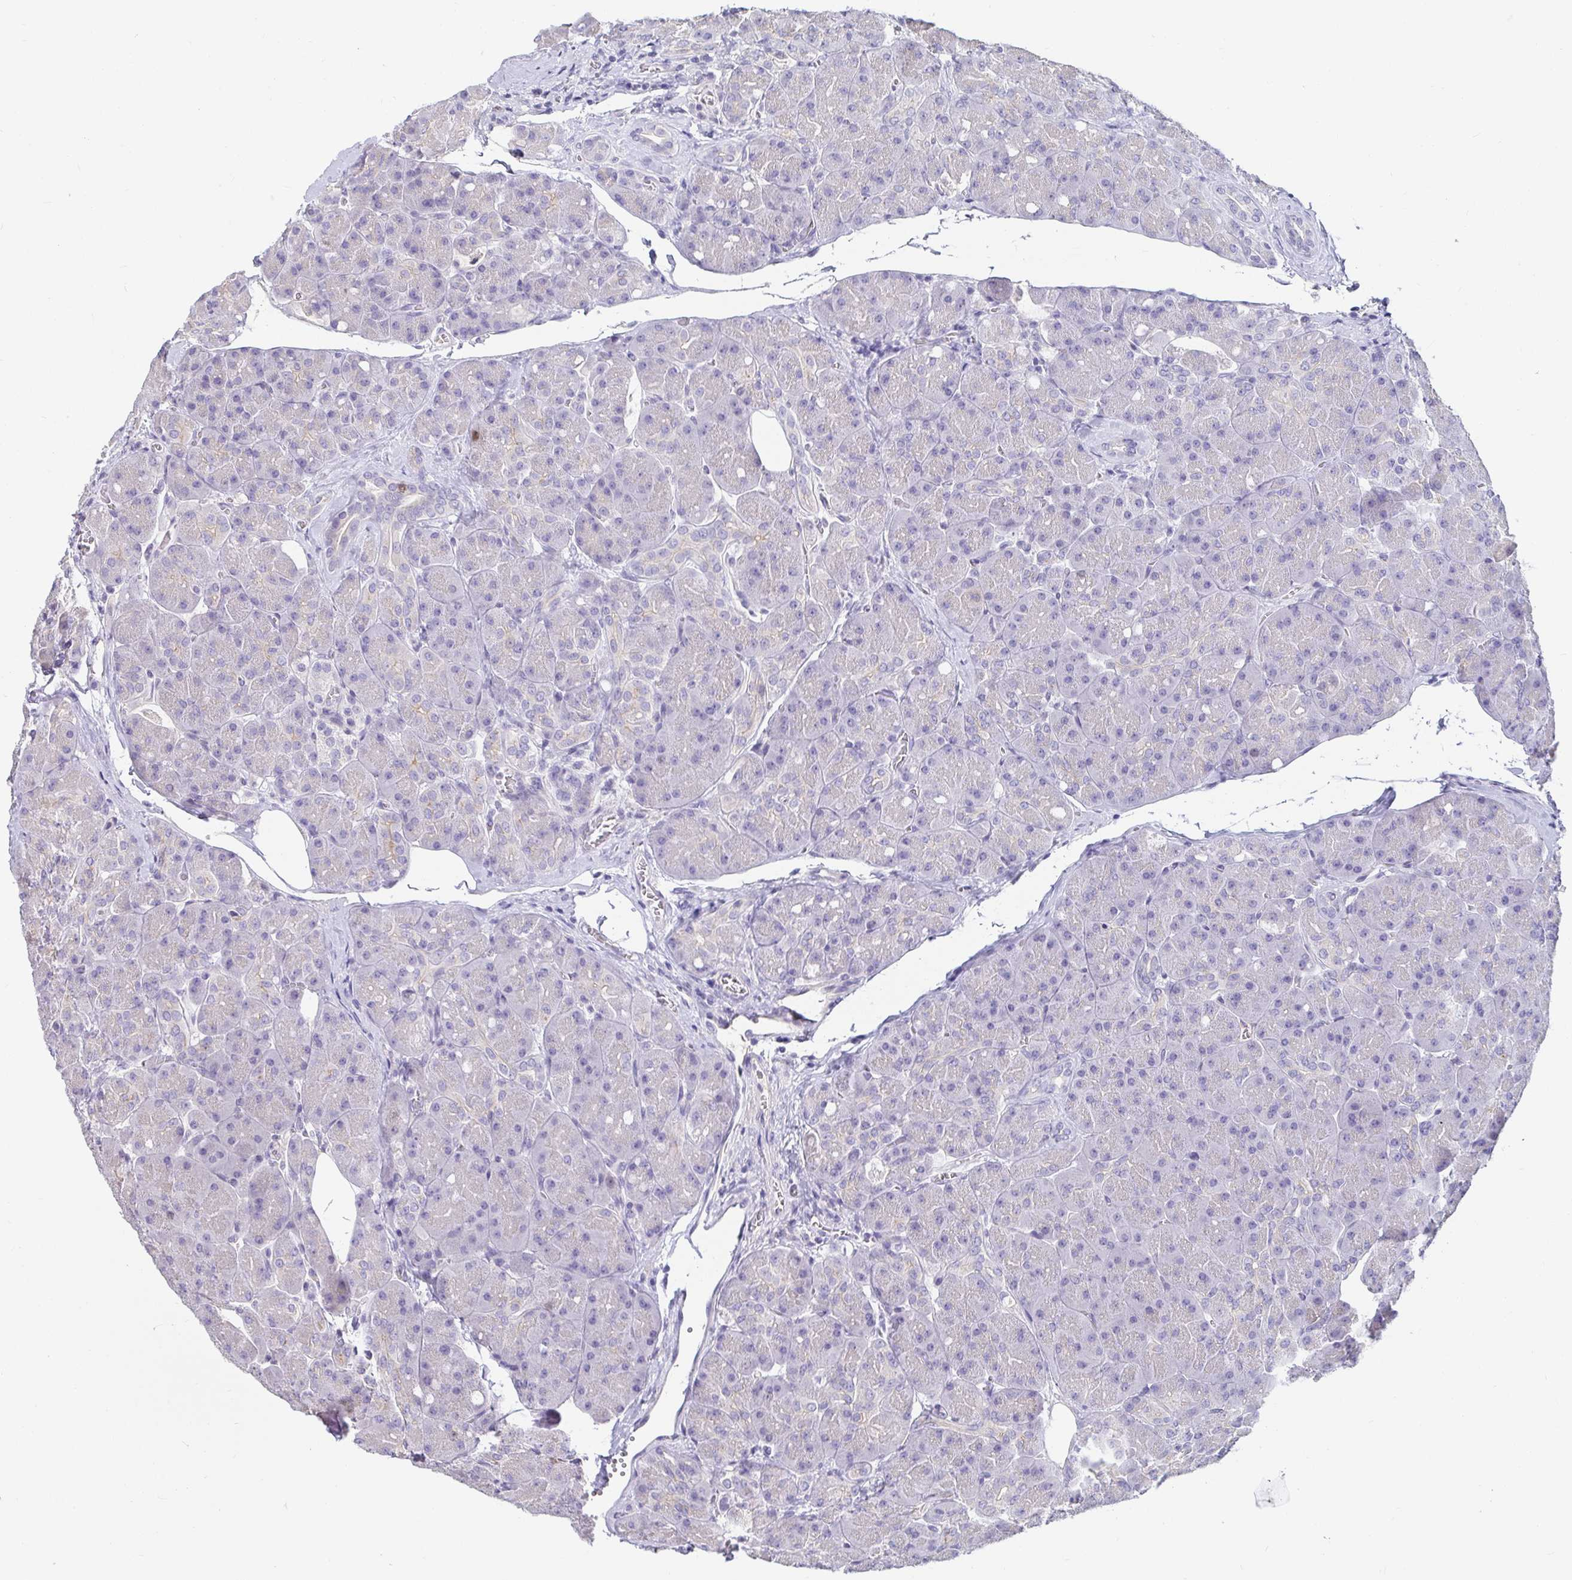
{"staining": {"intensity": "negative", "quantity": "none", "location": "none"}, "tissue": "pancreas", "cell_type": "Exocrine glandular cells", "image_type": "normal", "snomed": [{"axis": "morphology", "description": "Normal tissue, NOS"}, {"axis": "topography", "description": "Pancreas"}], "caption": "Exocrine glandular cells show no significant staining in unremarkable pancreas.", "gene": "ANLN", "patient": {"sex": "male", "age": 55}}